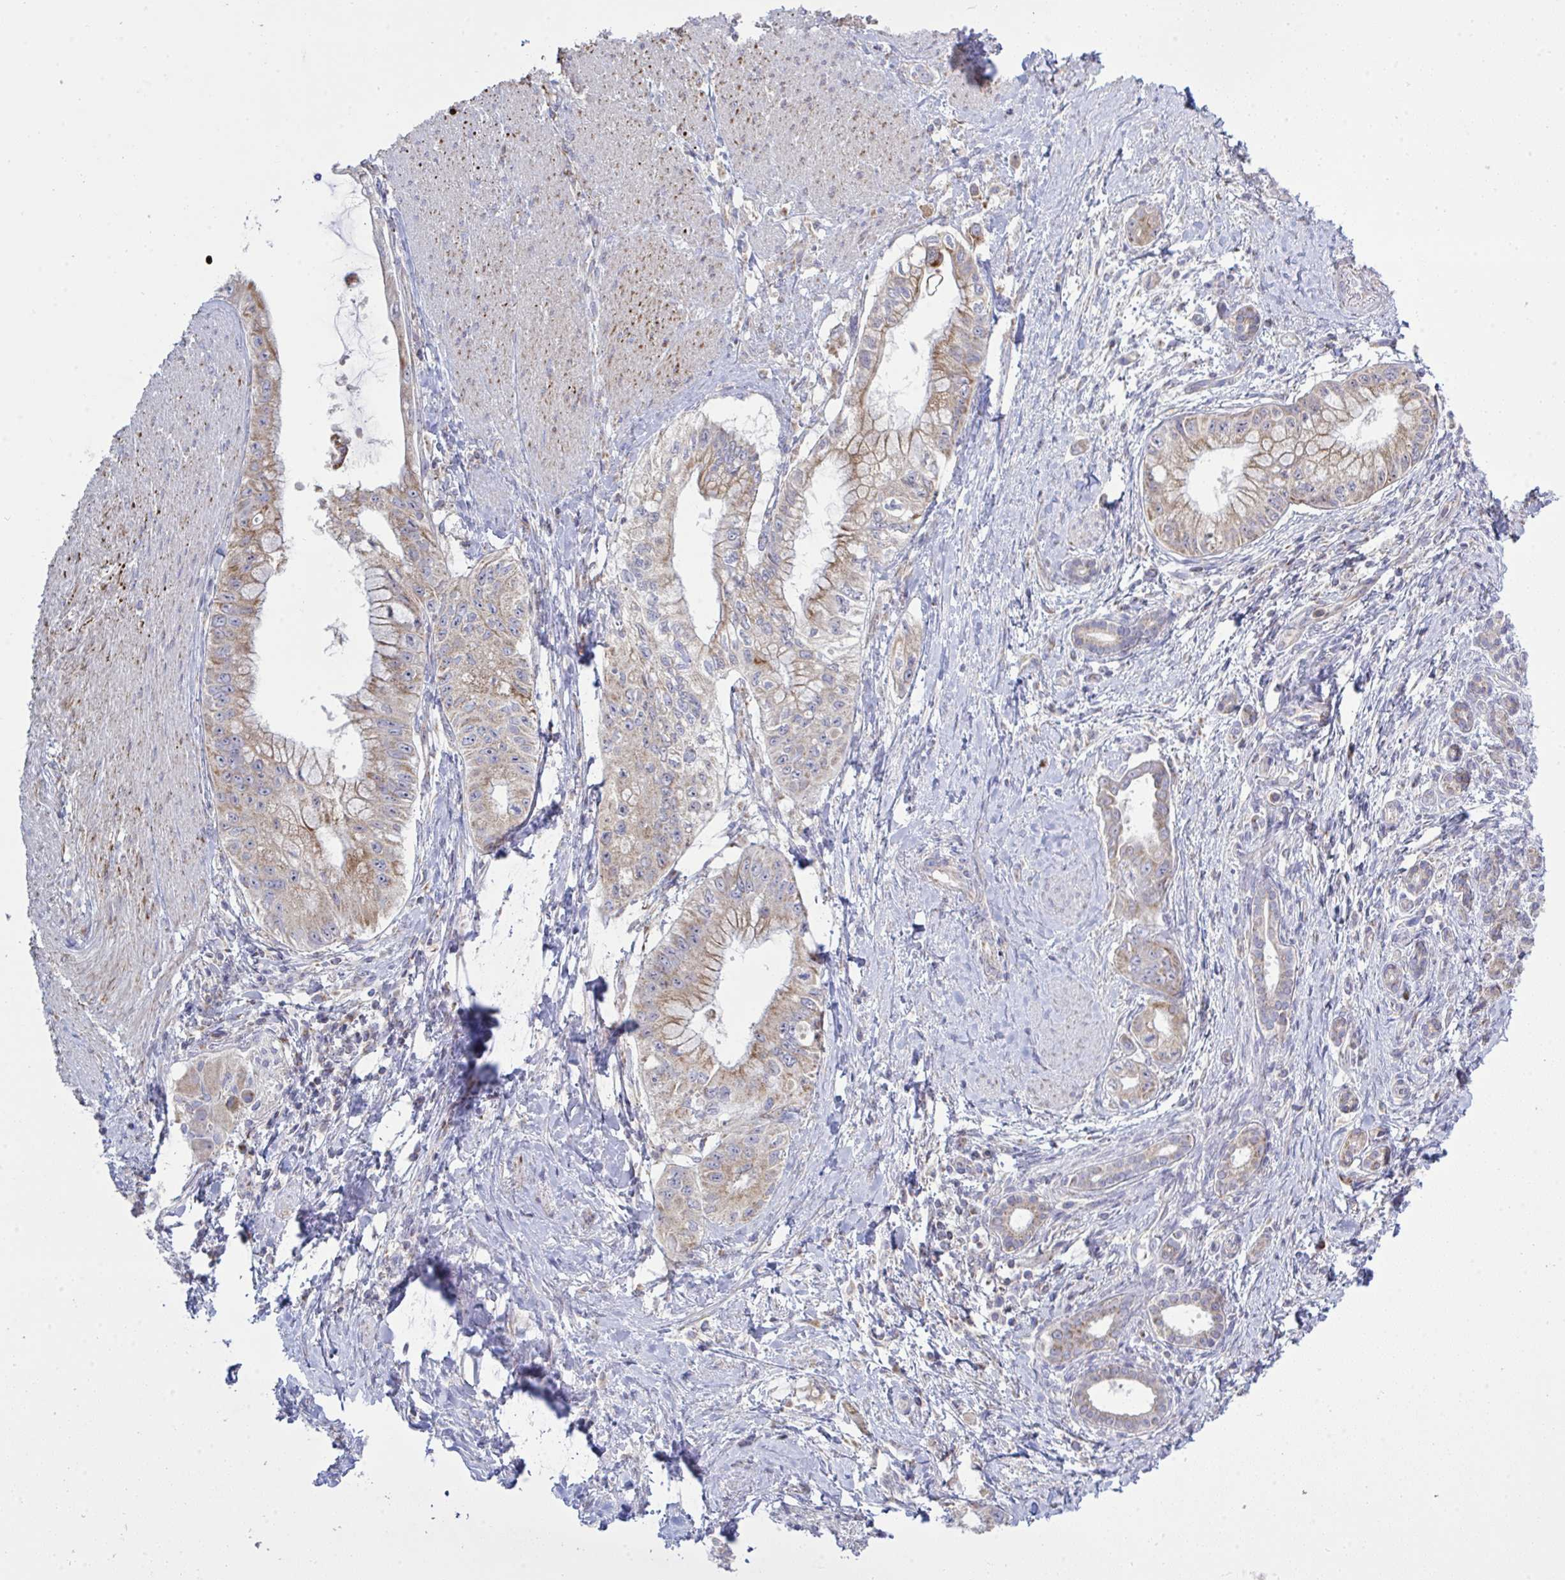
{"staining": {"intensity": "moderate", "quantity": "25%-75%", "location": "cytoplasmic/membranous"}, "tissue": "pancreatic cancer", "cell_type": "Tumor cells", "image_type": "cancer", "snomed": [{"axis": "morphology", "description": "Adenocarcinoma, NOS"}, {"axis": "topography", "description": "Pancreas"}], "caption": "Adenocarcinoma (pancreatic) stained with a brown dye demonstrates moderate cytoplasmic/membranous positive positivity in approximately 25%-75% of tumor cells.", "gene": "NDUFA7", "patient": {"sex": "male", "age": 48}}